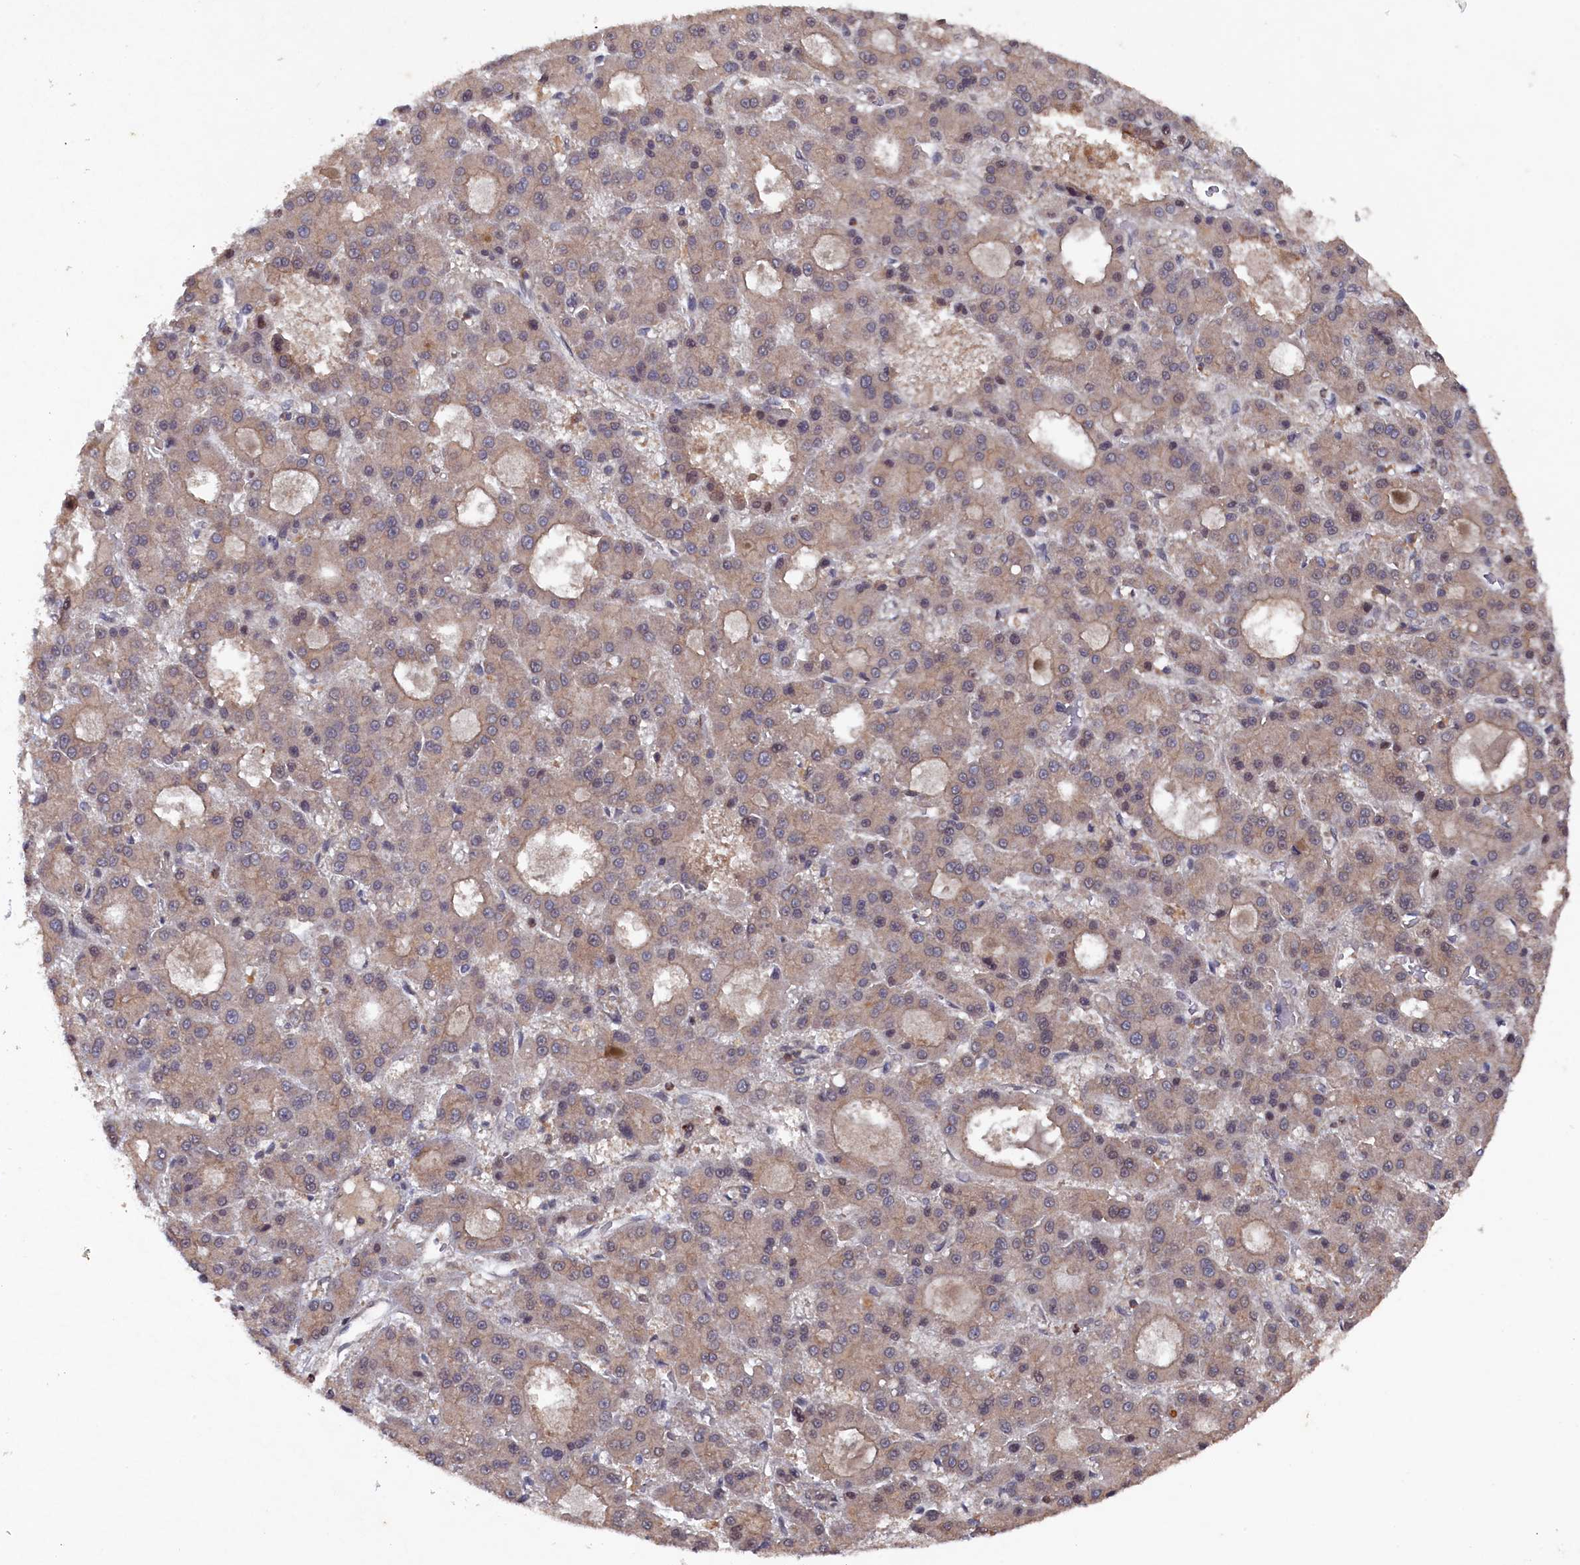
{"staining": {"intensity": "weak", "quantity": ">75%", "location": "cytoplasmic/membranous"}, "tissue": "liver cancer", "cell_type": "Tumor cells", "image_type": "cancer", "snomed": [{"axis": "morphology", "description": "Carcinoma, Hepatocellular, NOS"}, {"axis": "topography", "description": "Liver"}], "caption": "Tumor cells display weak cytoplasmic/membranous expression in approximately >75% of cells in hepatocellular carcinoma (liver).", "gene": "TMC5", "patient": {"sex": "male", "age": 70}}